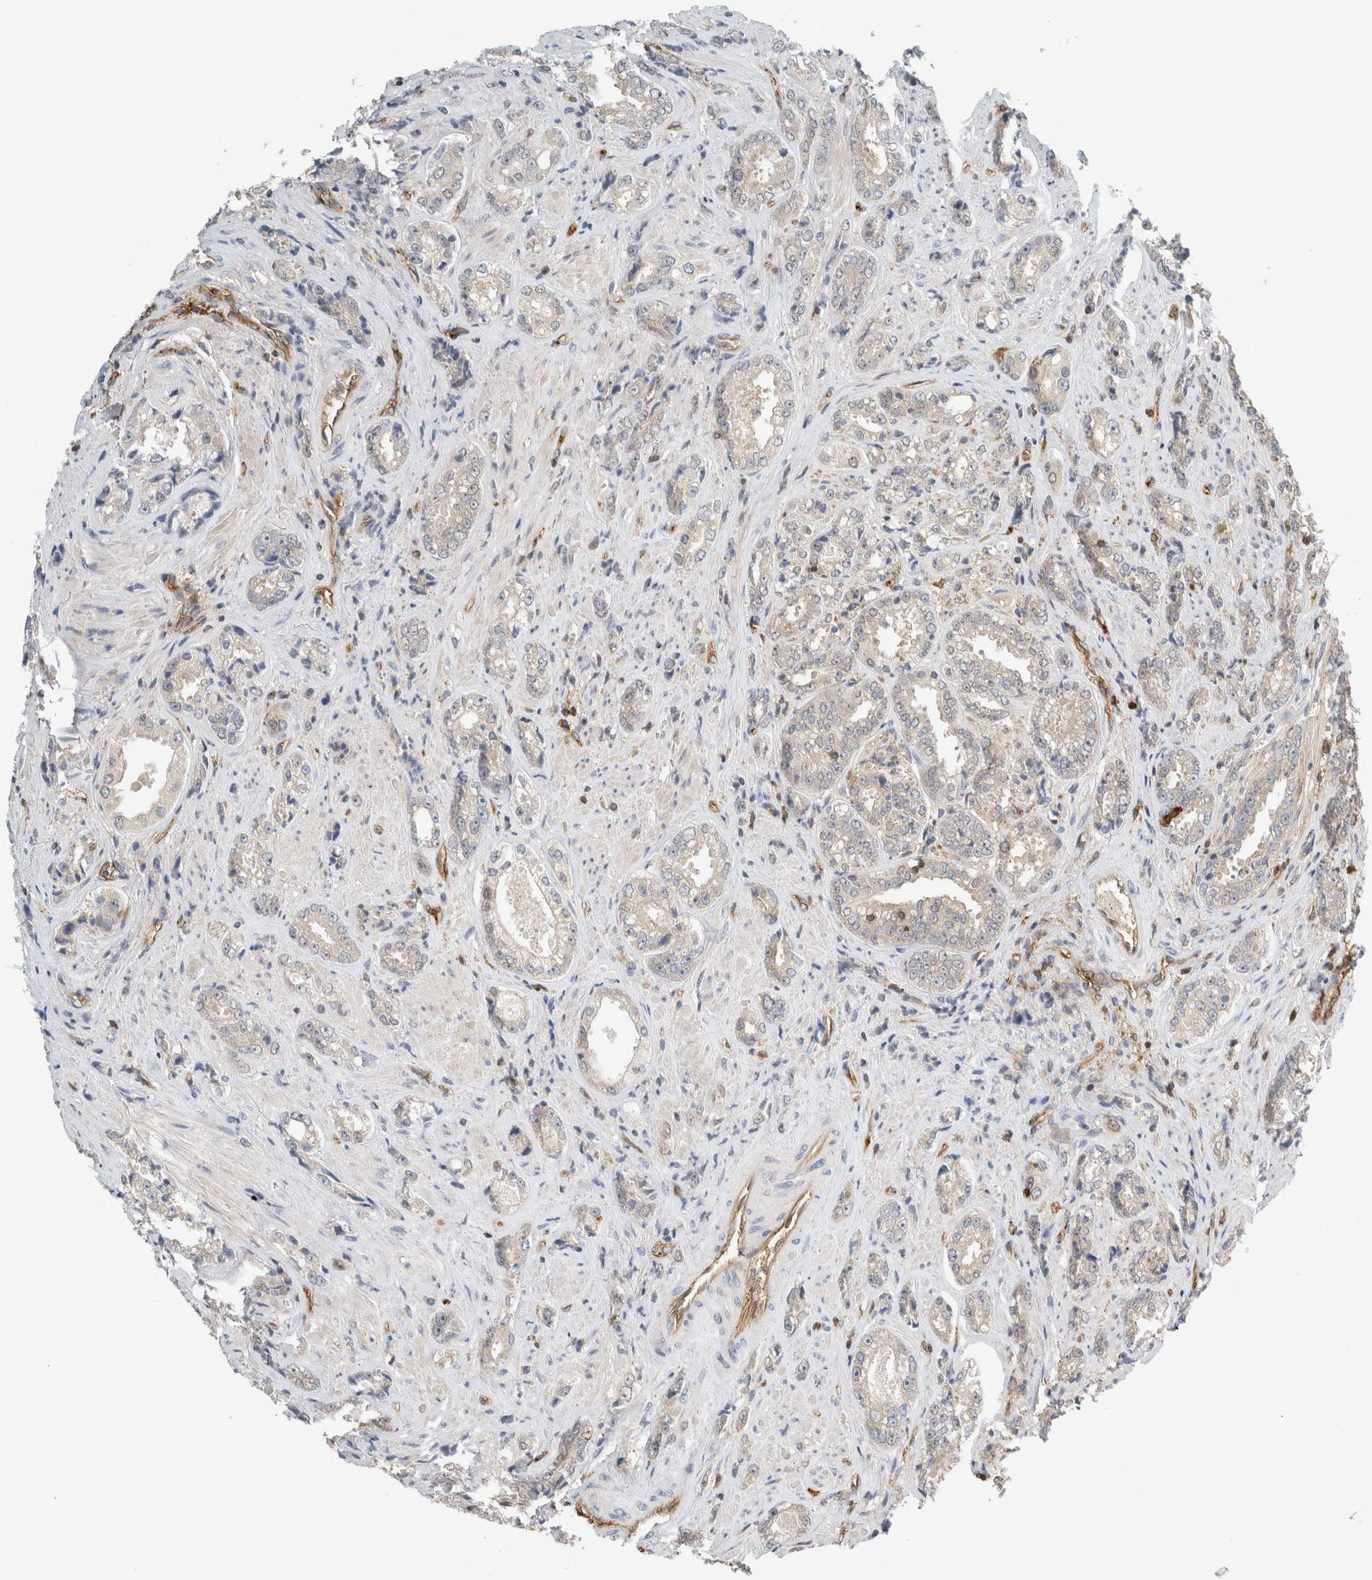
{"staining": {"intensity": "negative", "quantity": "none", "location": "none"}, "tissue": "prostate cancer", "cell_type": "Tumor cells", "image_type": "cancer", "snomed": [{"axis": "morphology", "description": "Adenocarcinoma, High grade"}, {"axis": "topography", "description": "Prostate"}], "caption": "DAB (3,3'-diaminobenzidine) immunohistochemical staining of human prostate cancer (high-grade adenocarcinoma) displays no significant positivity in tumor cells. (Stains: DAB (3,3'-diaminobenzidine) IHC with hematoxylin counter stain, Microscopy: brightfield microscopy at high magnification).", "gene": "PFDN4", "patient": {"sex": "male", "age": 61}}